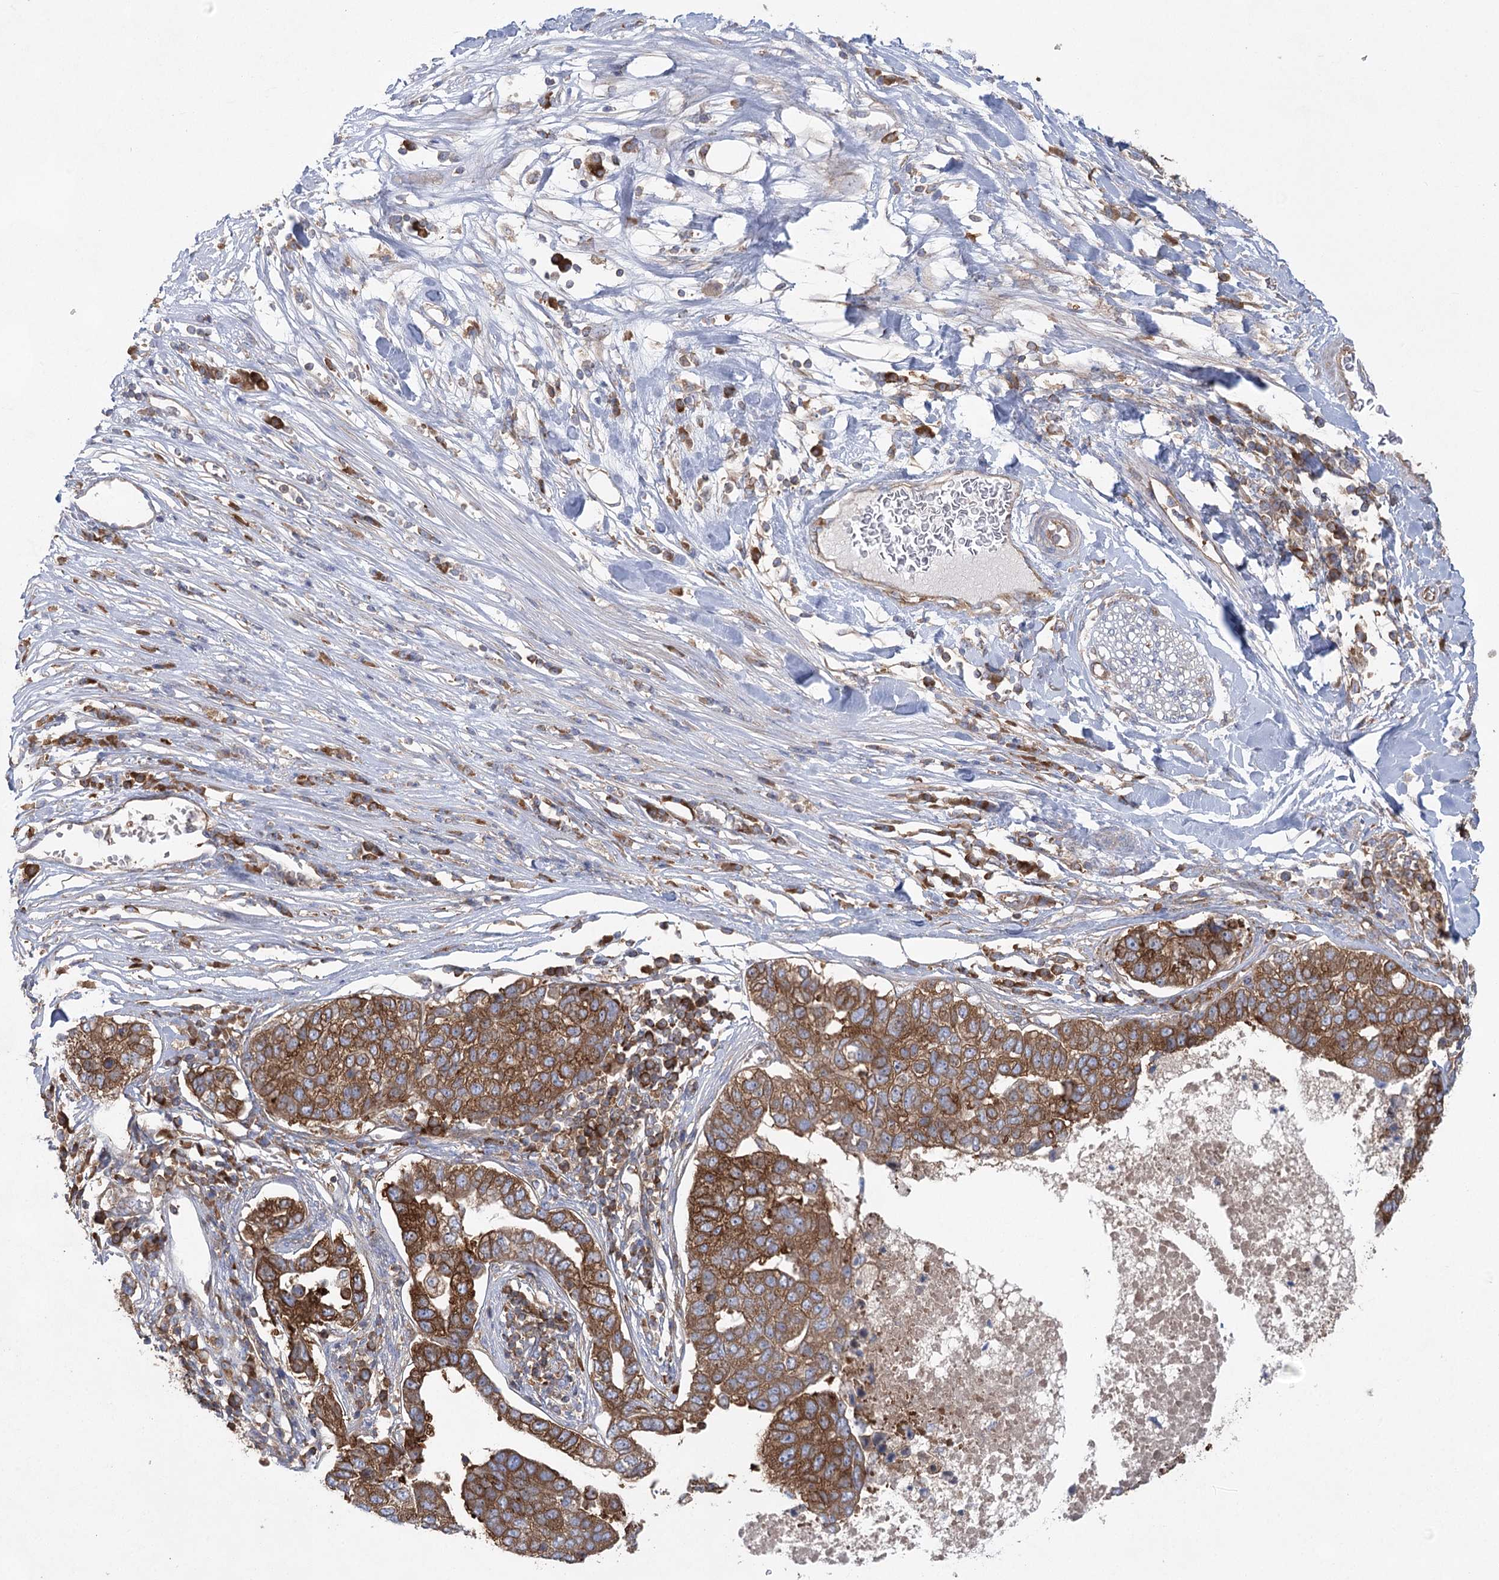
{"staining": {"intensity": "strong", "quantity": ">75%", "location": "cytoplasmic/membranous"}, "tissue": "pancreatic cancer", "cell_type": "Tumor cells", "image_type": "cancer", "snomed": [{"axis": "morphology", "description": "Adenocarcinoma, NOS"}, {"axis": "topography", "description": "Pancreas"}], "caption": "IHC photomicrograph of pancreatic adenocarcinoma stained for a protein (brown), which displays high levels of strong cytoplasmic/membranous positivity in approximately >75% of tumor cells.", "gene": "EIF3A", "patient": {"sex": "female", "age": 61}}